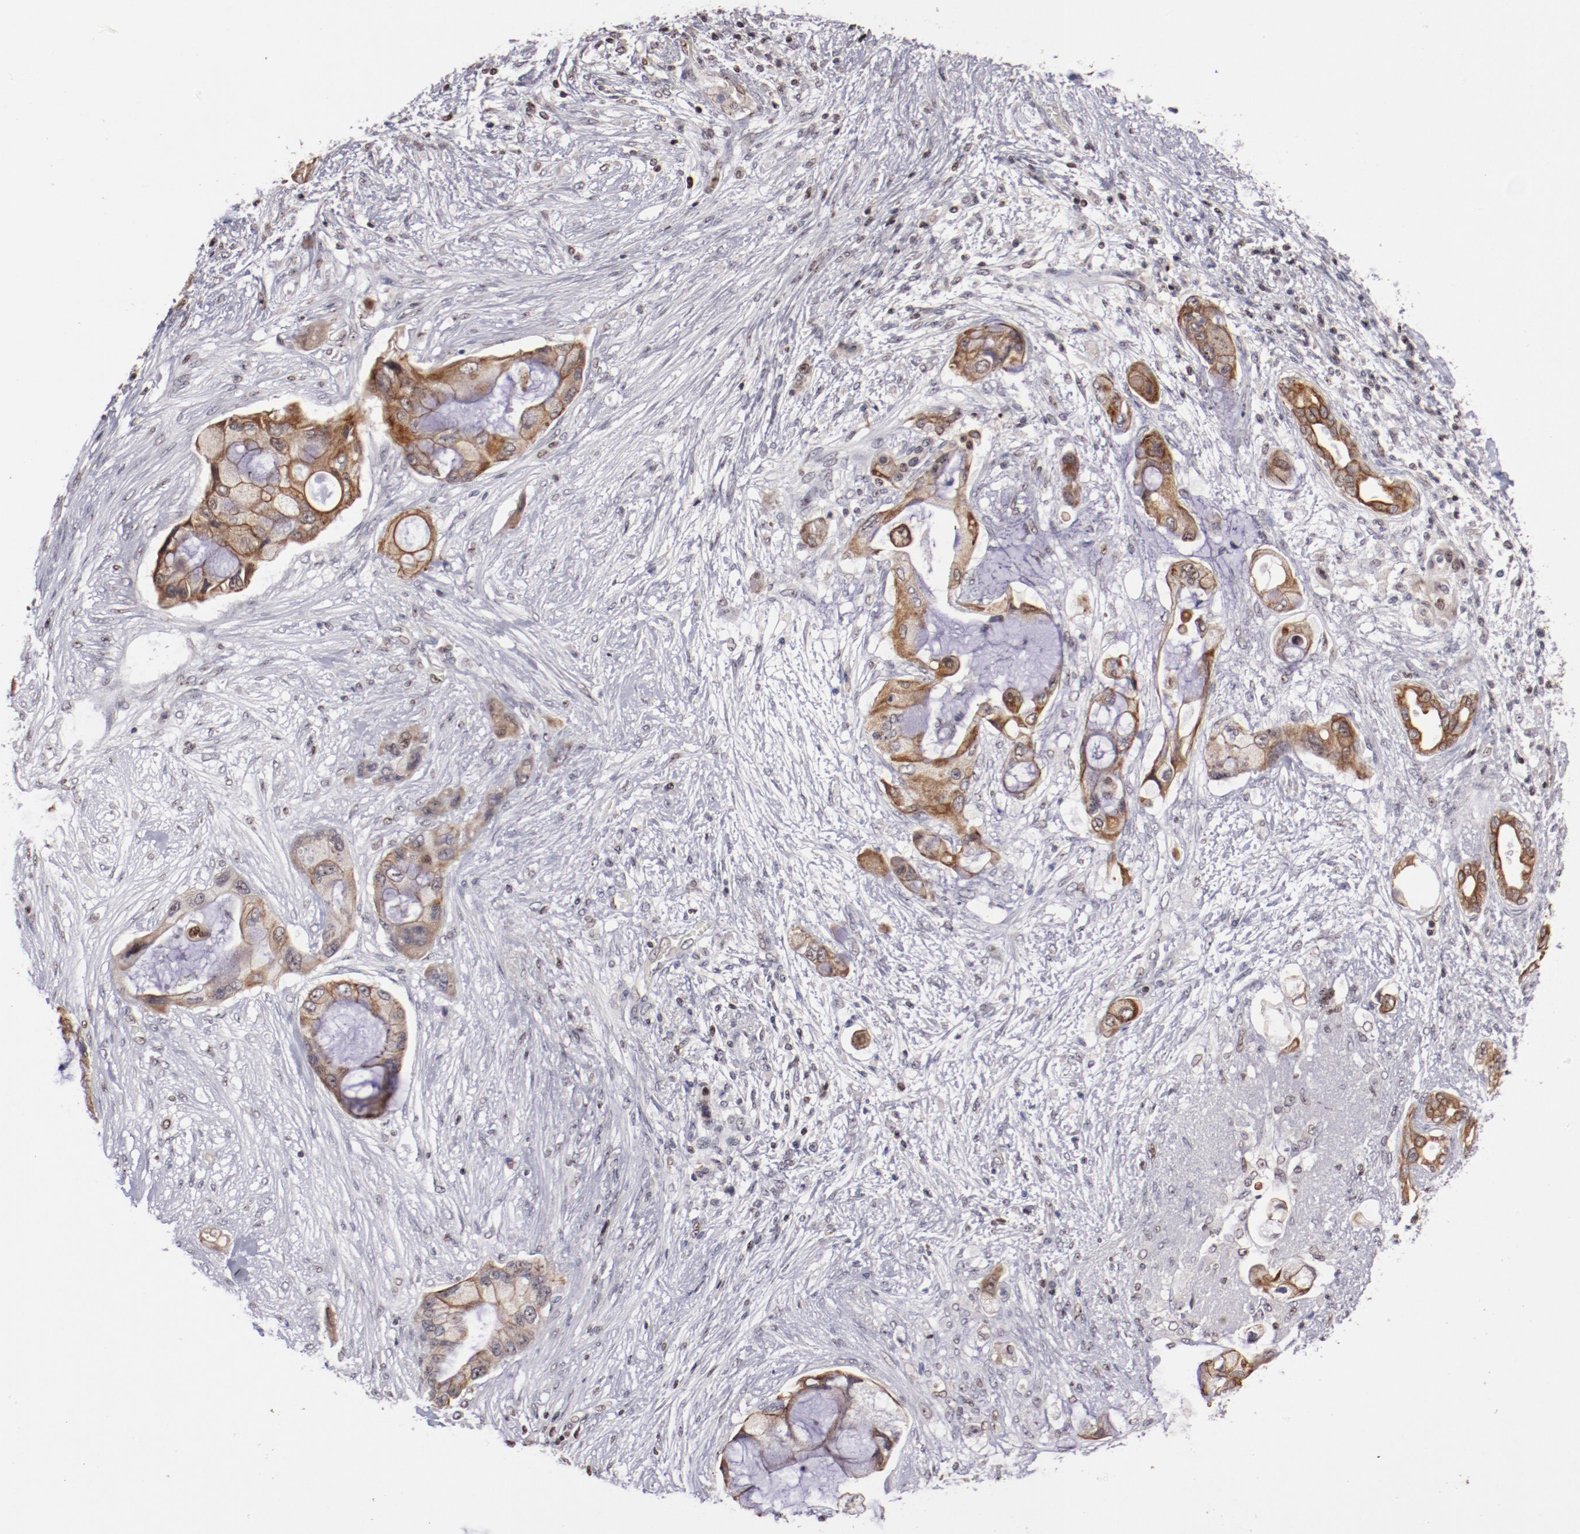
{"staining": {"intensity": "moderate", "quantity": "25%-75%", "location": "cytoplasmic/membranous"}, "tissue": "pancreatic cancer", "cell_type": "Tumor cells", "image_type": "cancer", "snomed": [{"axis": "morphology", "description": "Adenocarcinoma, NOS"}, {"axis": "topography", "description": "Pancreas"}], "caption": "Moderate cytoplasmic/membranous protein positivity is present in approximately 25%-75% of tumor cells in pancreatic cancer (adenocarcinoma).", "gene": "DDX24", "patient": {"sex": "female", "age": 59}}